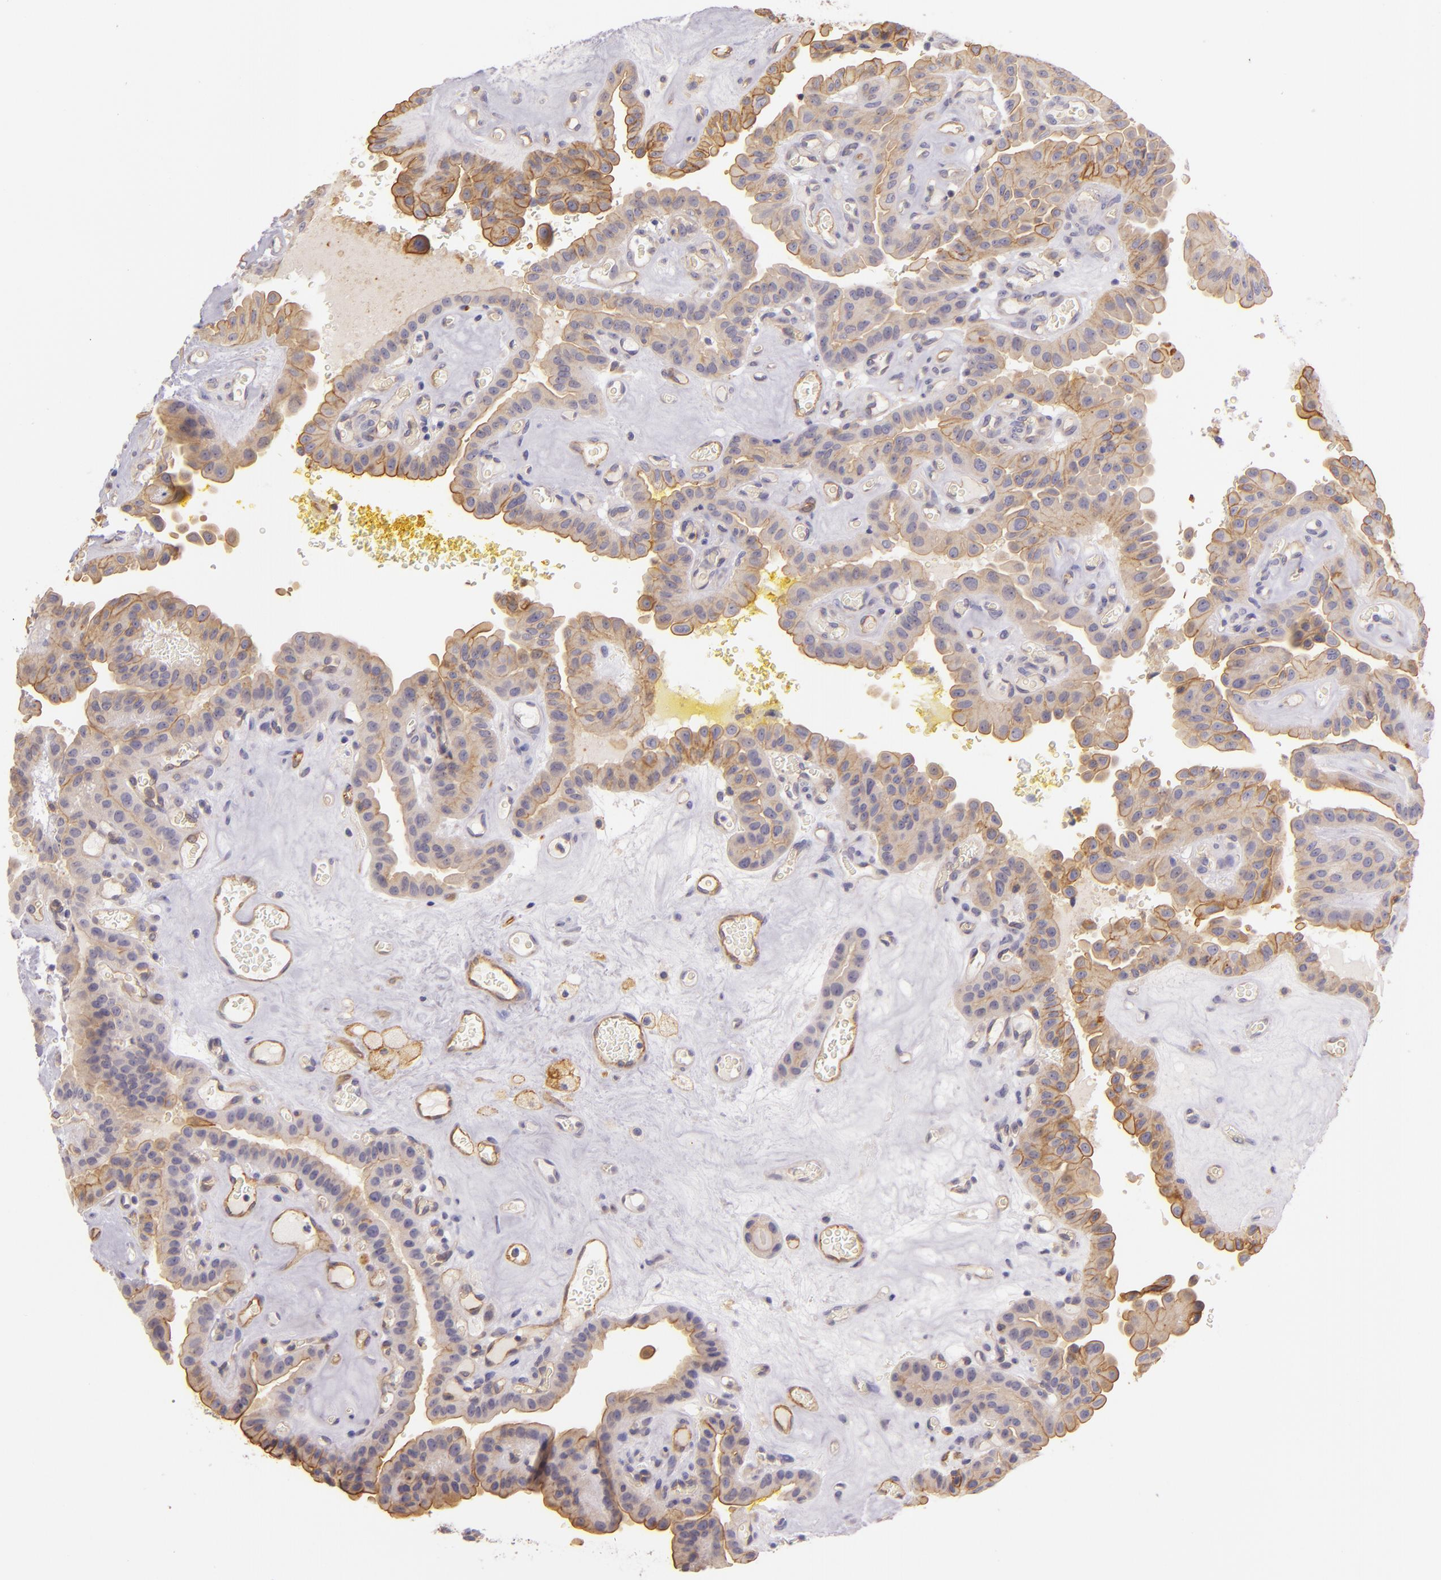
{"staining": {"intensity": "moderate", "quantity": ">75%", "location": "cytoplasmic/membranous"}, "tissue": "thyroid cancer", "cell_type": "Tumor cells", "image_type": "cancer", "snomed": [{"axis": "morphology", "description": "Papillary adenocarcinoma, NOS"}, {"axis": "topography", "description": "Thyroid gland"}], "caption": "DAB immunohistochemical staining of human thyroid cancer (papillary adenocarcinoma) reveals moderate cytoplasmic/membranous protein positivity in approximately >75% of tumor cells.", "gene": "CTSF", "patient": {"sex": "male", "age": 87}}